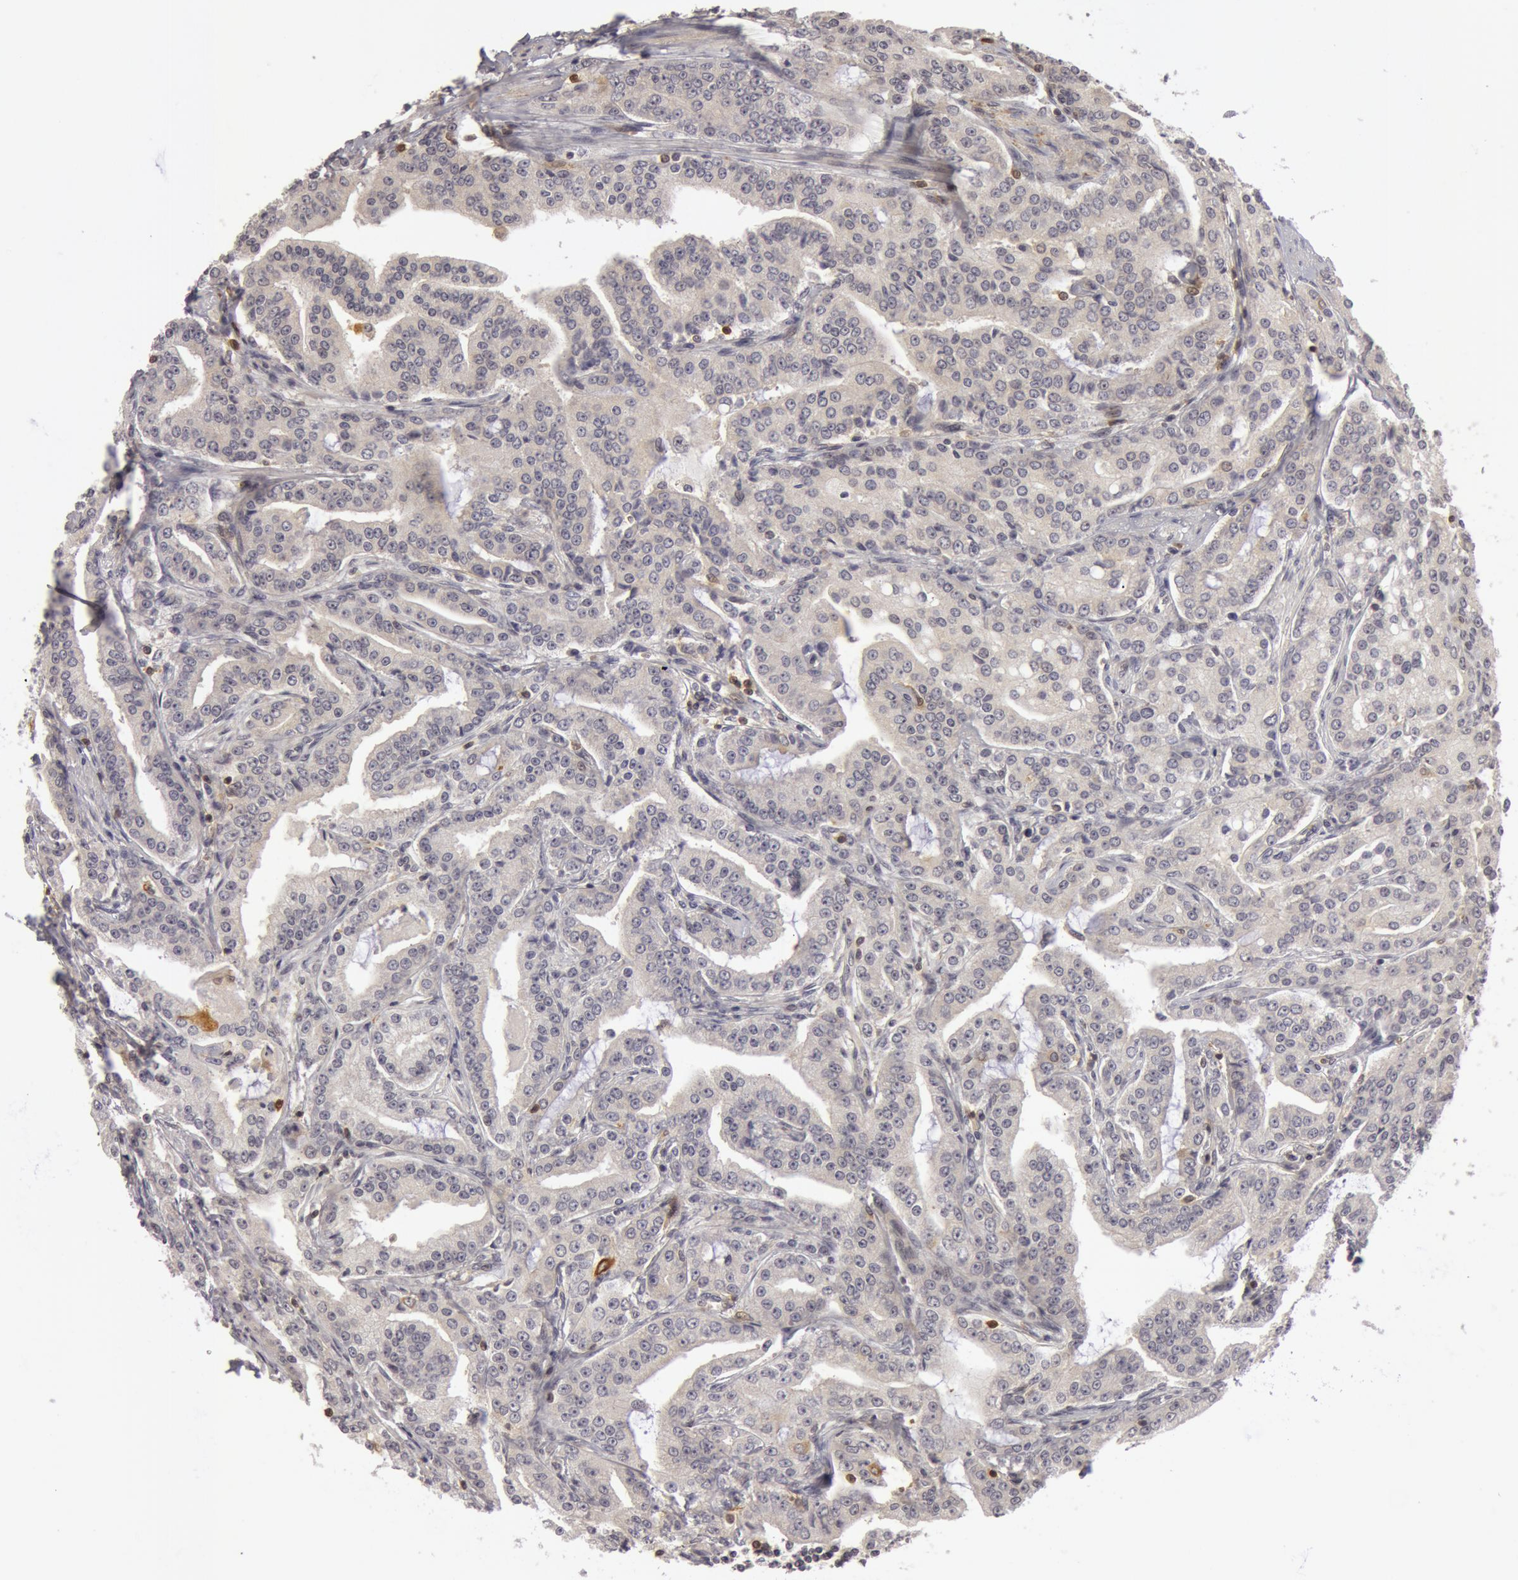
{"staining": {"intensity": "negative", "quantity": "none", "location": "none"}, "tissue": "prostate cancer", "cell_type": "Tumor cells", "image_type": "cancer", "snomed": [{"axis": "morphology", "description": "Adenocarcinoma, Medium grade"}, {"axis": "topography", "description": "Prostate"}], "caption": "Immunohistochemistry histopathology image of neoplastic tissue: prostate cancer (adenocarcinoma (medium-grade)) stained with DAB (3,3'-diaminobenzidine) shows no significant protein staining in tumor cells.", "gene": "OASL", "patient": {"sex": "male", "age": 72}}